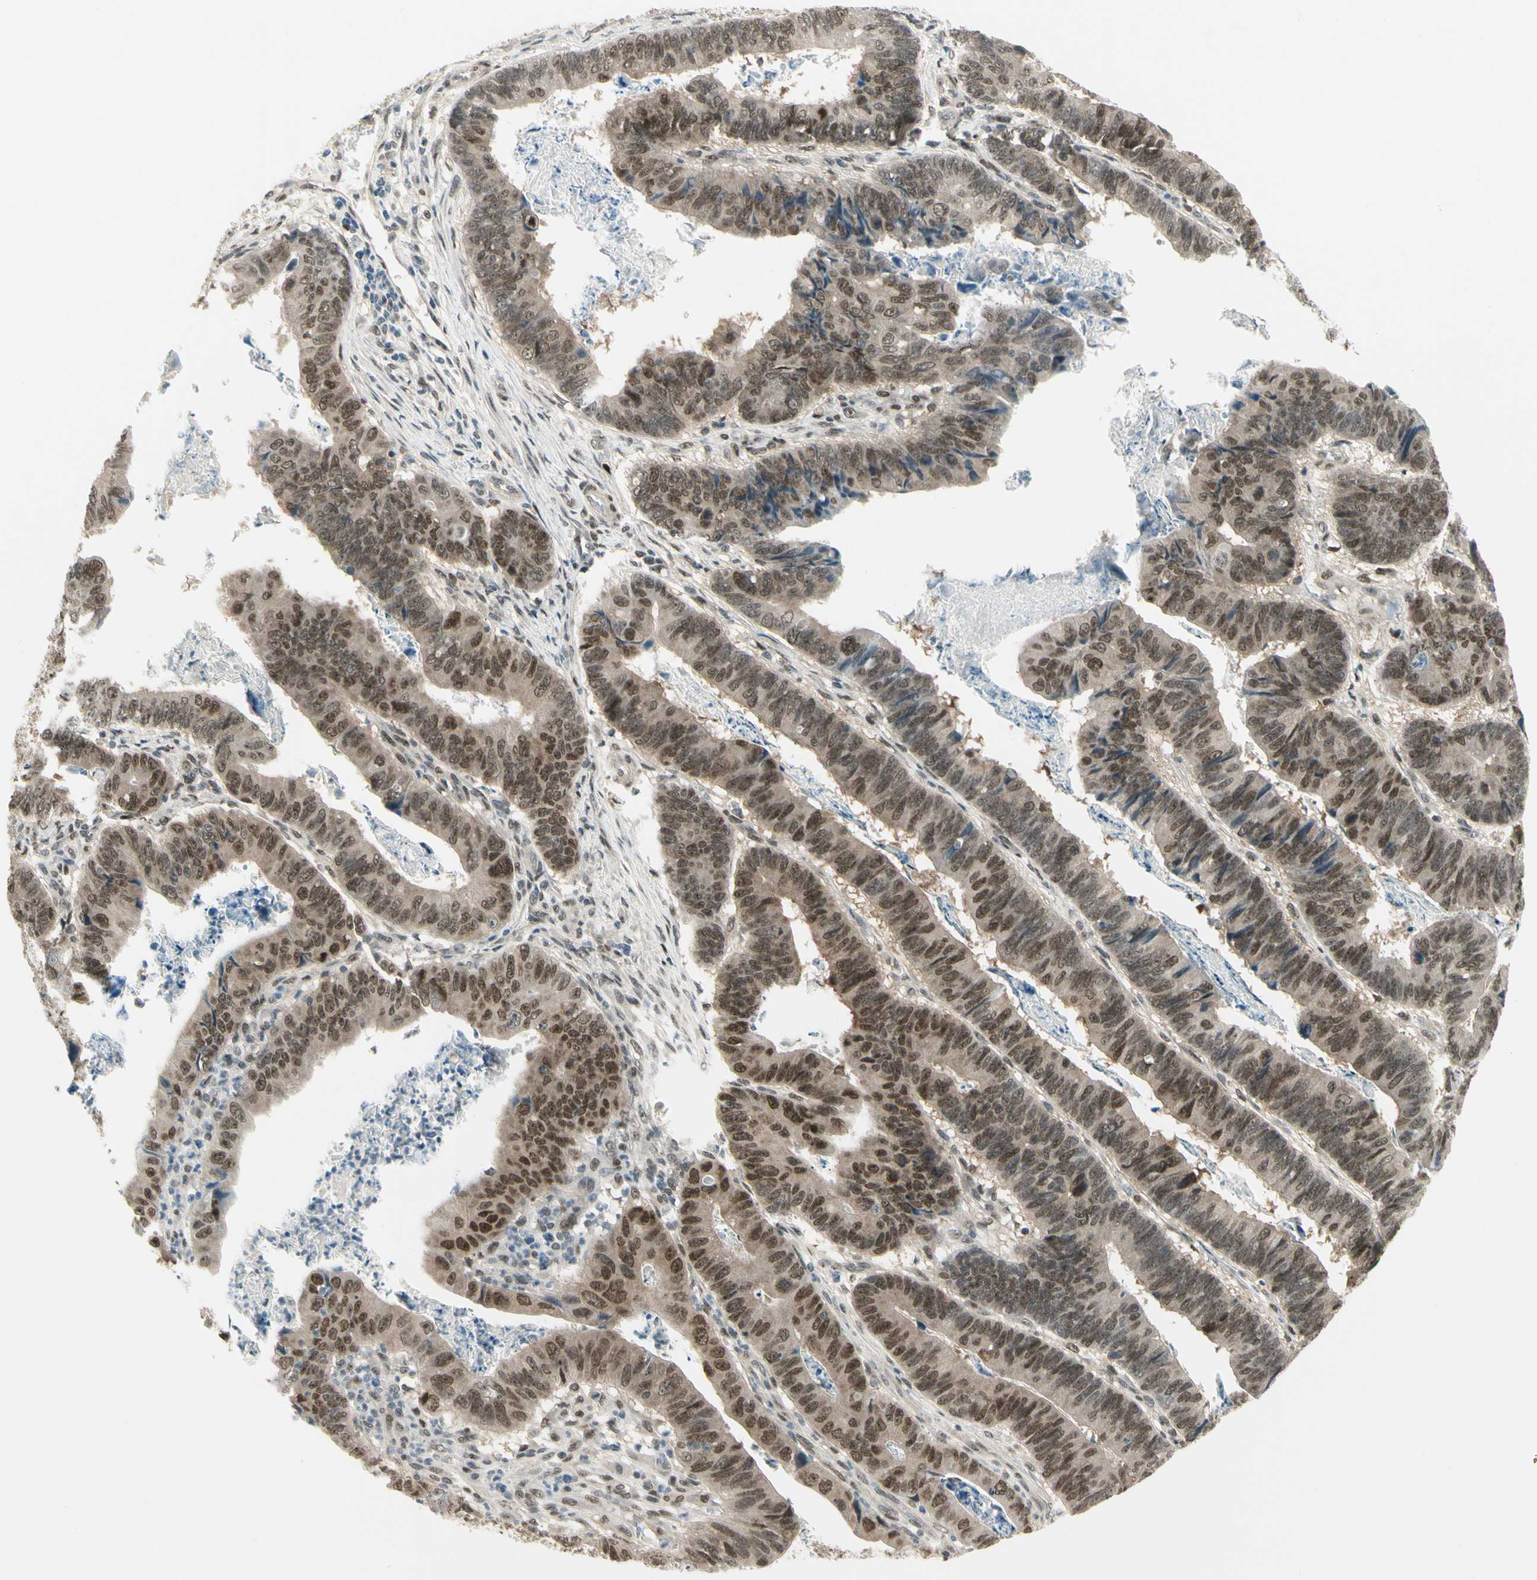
{"staining": {"intensity": "moderate", "quantity": ">75%", "location": "nuclear"}, "tissue": "stomach cancer", "cell_type": "Tumor cells", "image_type": "cancer", "snomed": [{"axis": "morphology", "description": "Adenocarcinoma, NOS"}, {"axis": "topography", "description": "Stomach, lower"}], "caption": "A medium amount of moderate nuclear positivity is appreciated in about >75% of tumor cells in stomach cancer (adenocarcinoma) tissue.", "gene": "GTF3A", "patient": {"sex": "male", "age": 77}}